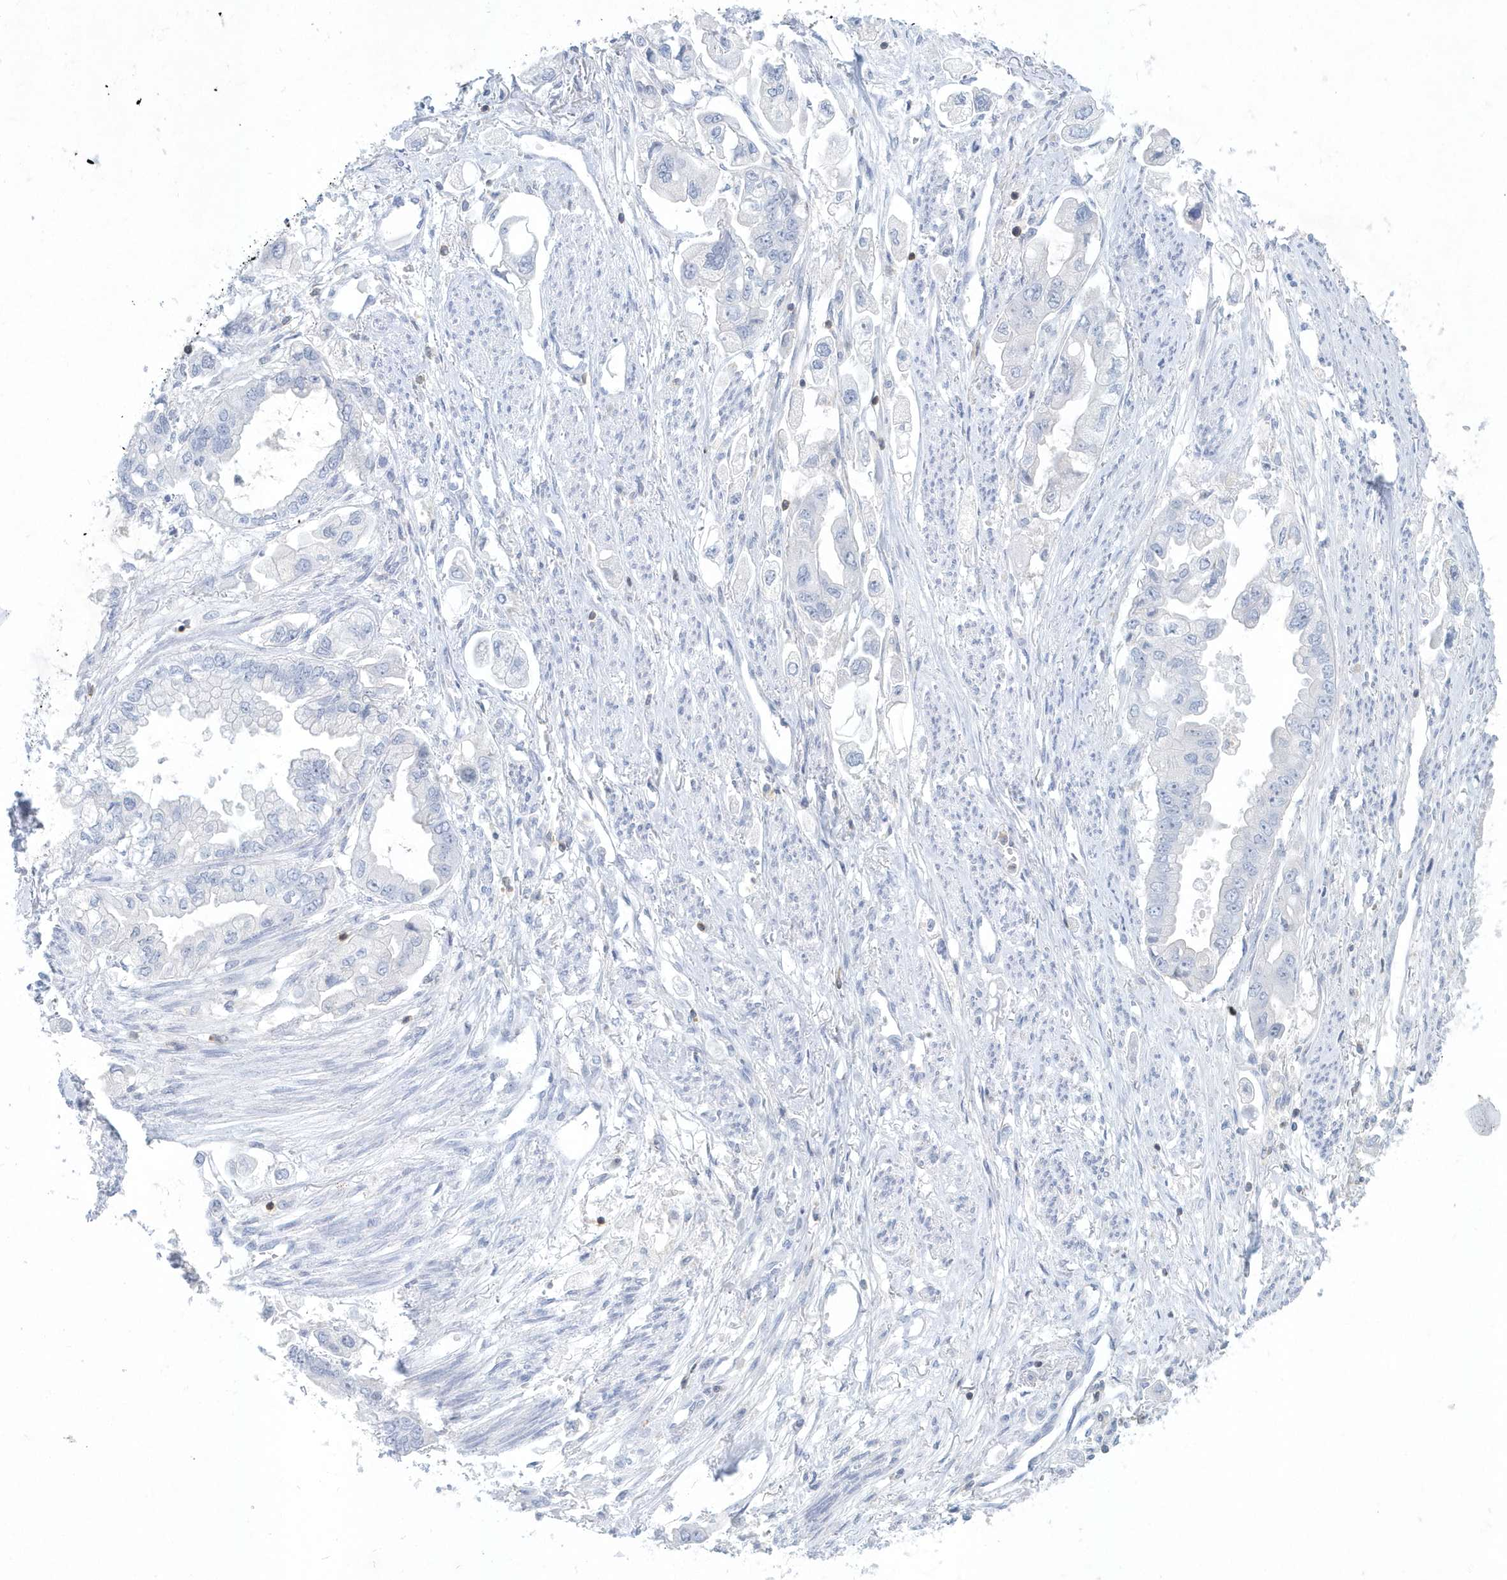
{"staining": {"intensity": "negative", "quantity": "none", "location": "none"}, "tissue": "stomach cancer", "cell_type": "Tumor cells", "image_type": "cancer", "snomed": [{"axis": "morphology", "description": "Adenocarcinoma, NOS"}, {"axis": "topography", "description": "Stomach"}], "caption": "Immunohistochemical staining of stomach cancer shows no significant expression in tumor cells.", "gene": "PSD4", "patient": {"sex": "male", "age": 62}}